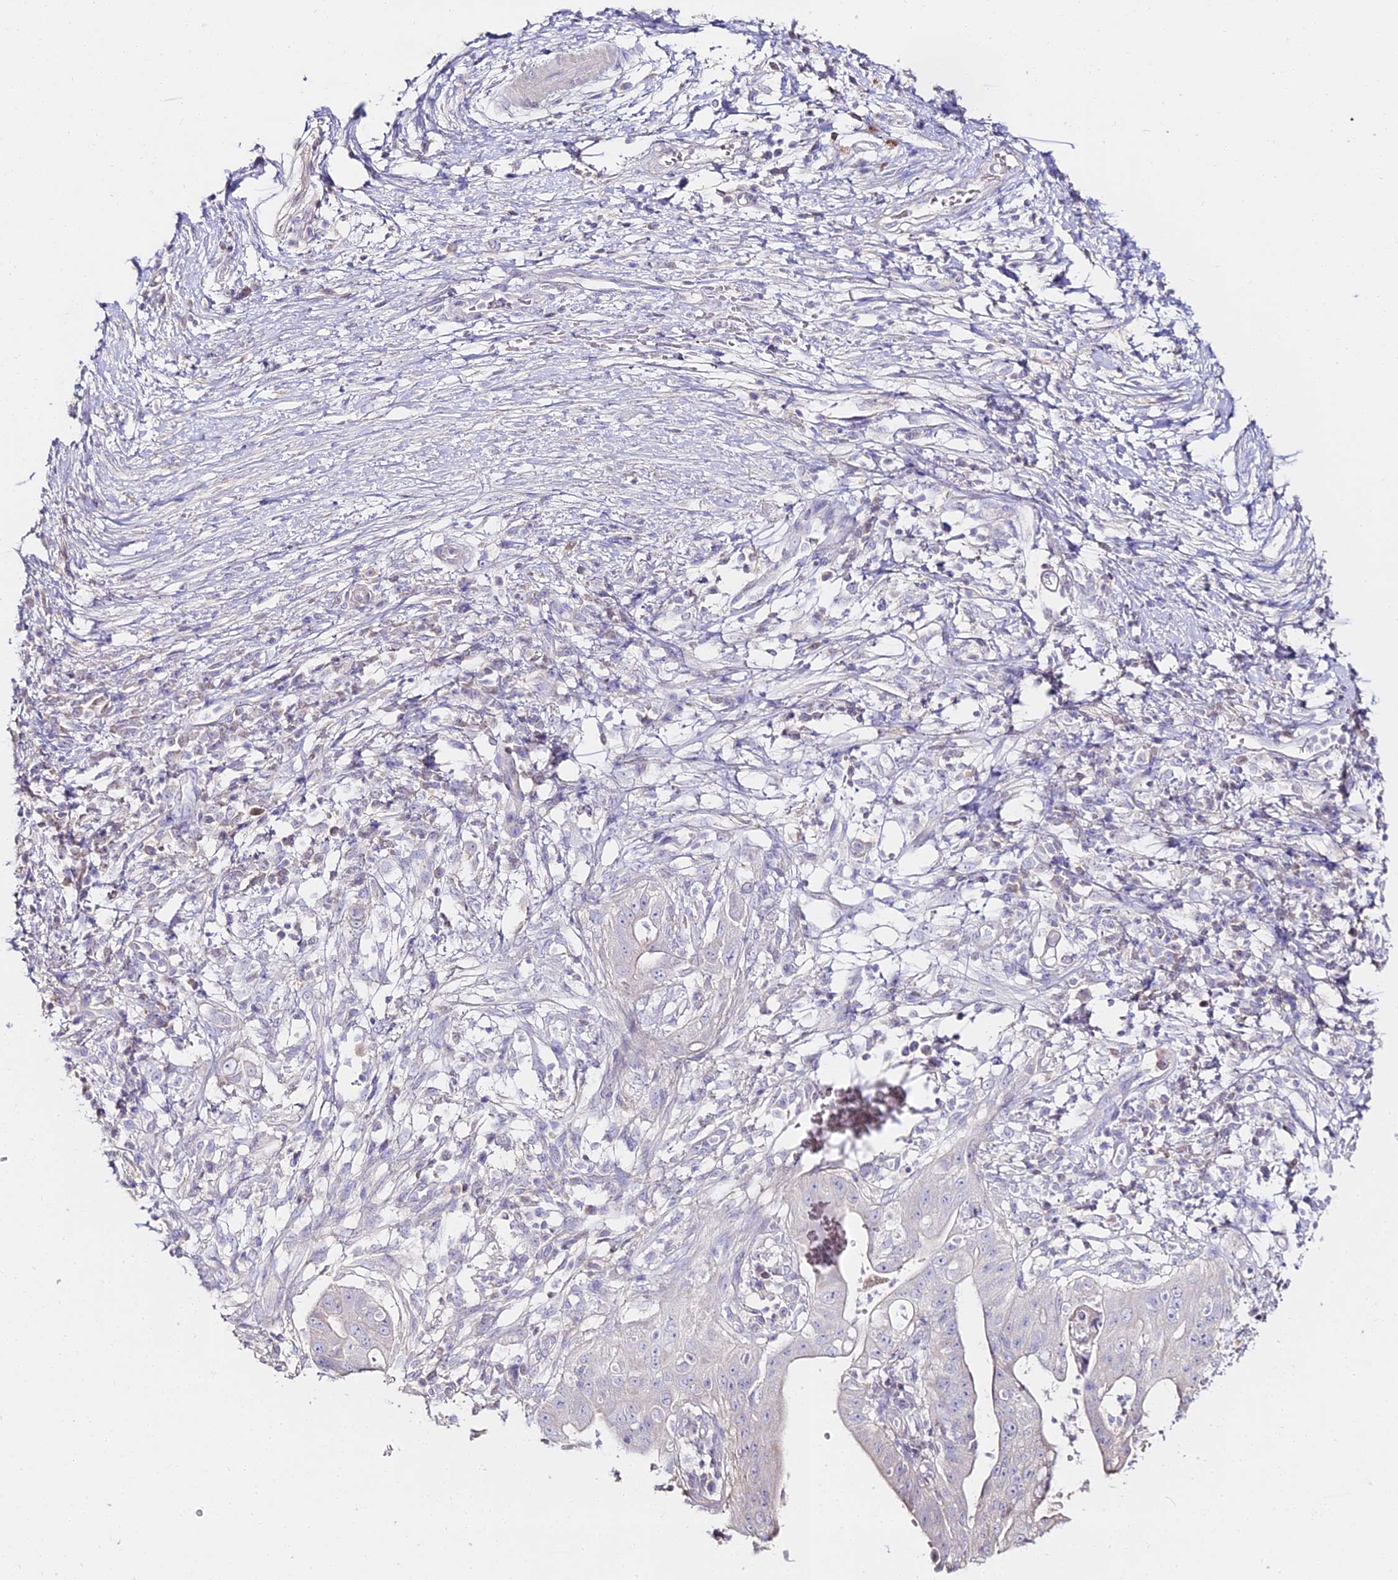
{"staining": {"intensity": "negative", "quantity": "none", "location": "none"}, "tissue": "pancreatic cancer", "cell_type": "Tumor cells", "image_type": "cancer", "snomed": [{"axis": "morphology", "description": "Adenocarcinoma, NOS"}, {"axis": "topography", "description": "Pancreas"}], "caption": "Immunohistochemistry photomicrograph of human pancreatic cancer (adenocarcinoma) stained for a protein (brown), which reveals no expression in tumor cells.", "gene": "ALPG", "patient": {"sex": "male", "age": 68}}